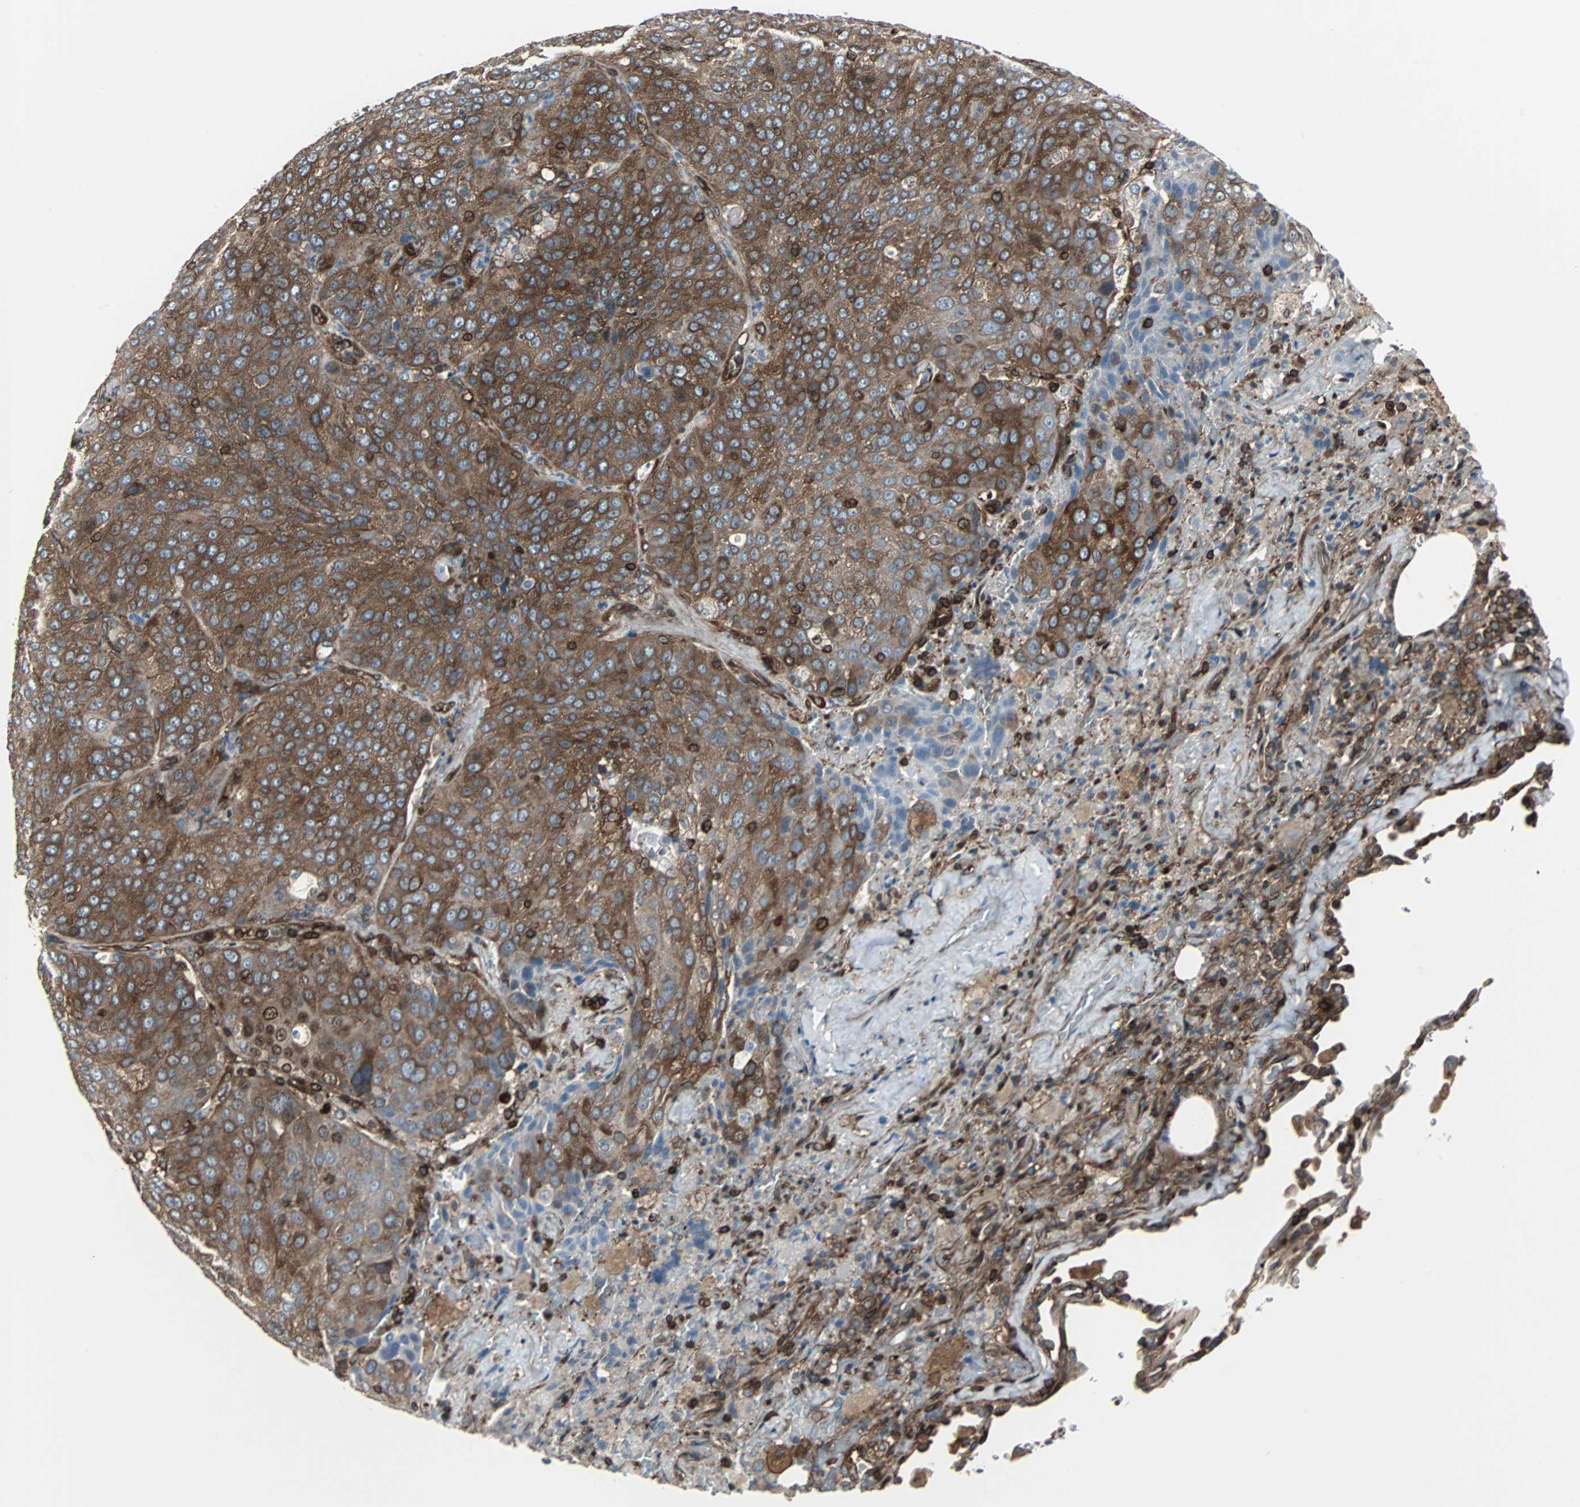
{"staining": {"intensity": "moderate", "quantity": ">75%", "location": "cytoplasmic/membranous"}, "tissue": "lung cancer", "cell_type": "Tumor cells", "image_type": "cancer", "snomed": [{"axis": "morphology", "description": "Squamous cell carcinoma, NOS"}, {"axis": "topography", "description": "Lung"}], "caption": "Immunohistochemistry of lung cancer reveals medium levels of moderate cytoplasmic/membranous expression in about >75% of tumor cells.", "gene": "RELA", "patient": {"sex": "male", "age": 54}}